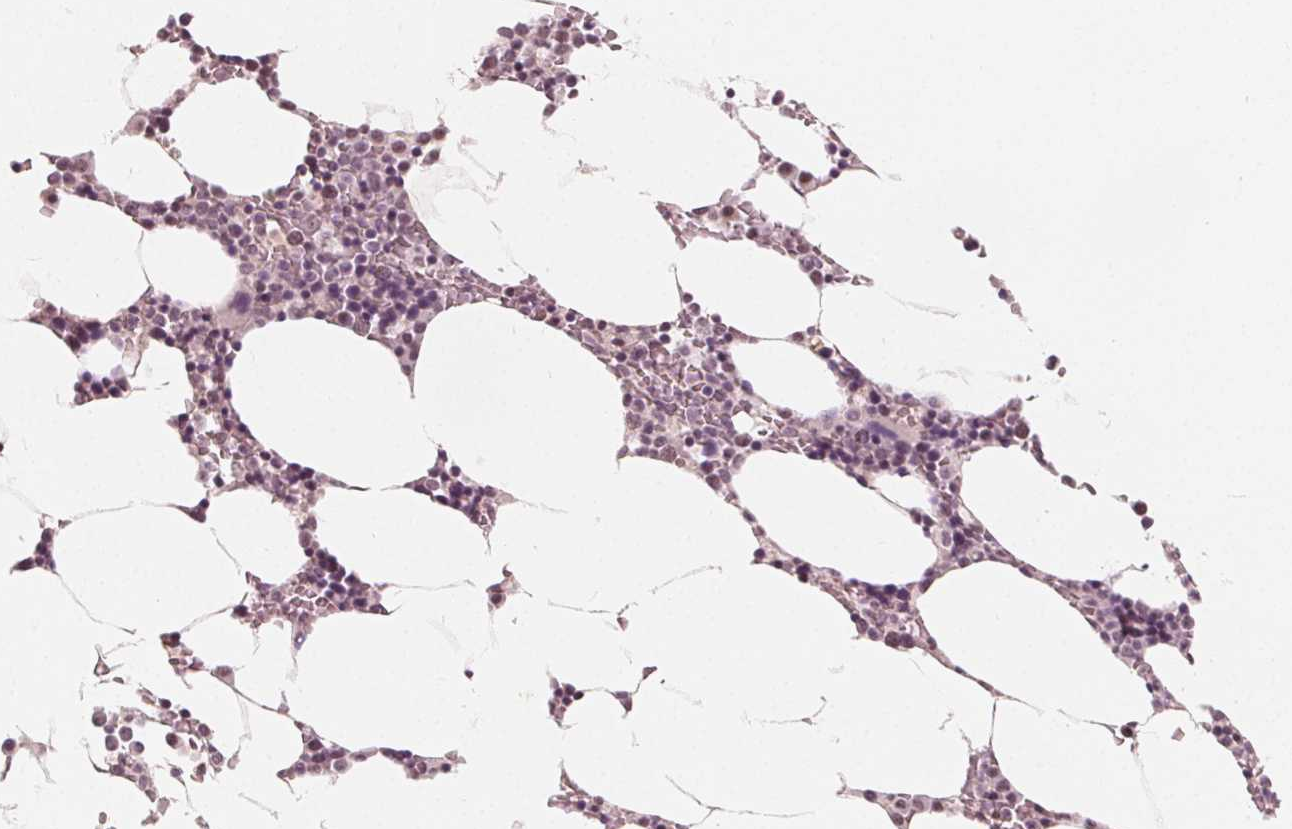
{"staining": {"intensity": "negative", "quantity": "none", "location": "none"}, "tissue": "bone marrow", "cell_type": "Hematopoietic cells", "image_type": "normal", "snomed": [{"axis": "morphology", "description": "Normal tissue, NOS"}, {"axis": "topography", "description": "Bone marrow"}], "caption": "IHC photomicrograph of unremarkable bone marrow stained for a protein (brown), which reveals no staining in hematopoietic cells. The staining is performed using DAB brown chromogen with nuclei counter-stained in using hematoxylin.", "gene": "NUP210L", "patient": {"sex": "female", "age": 52}}